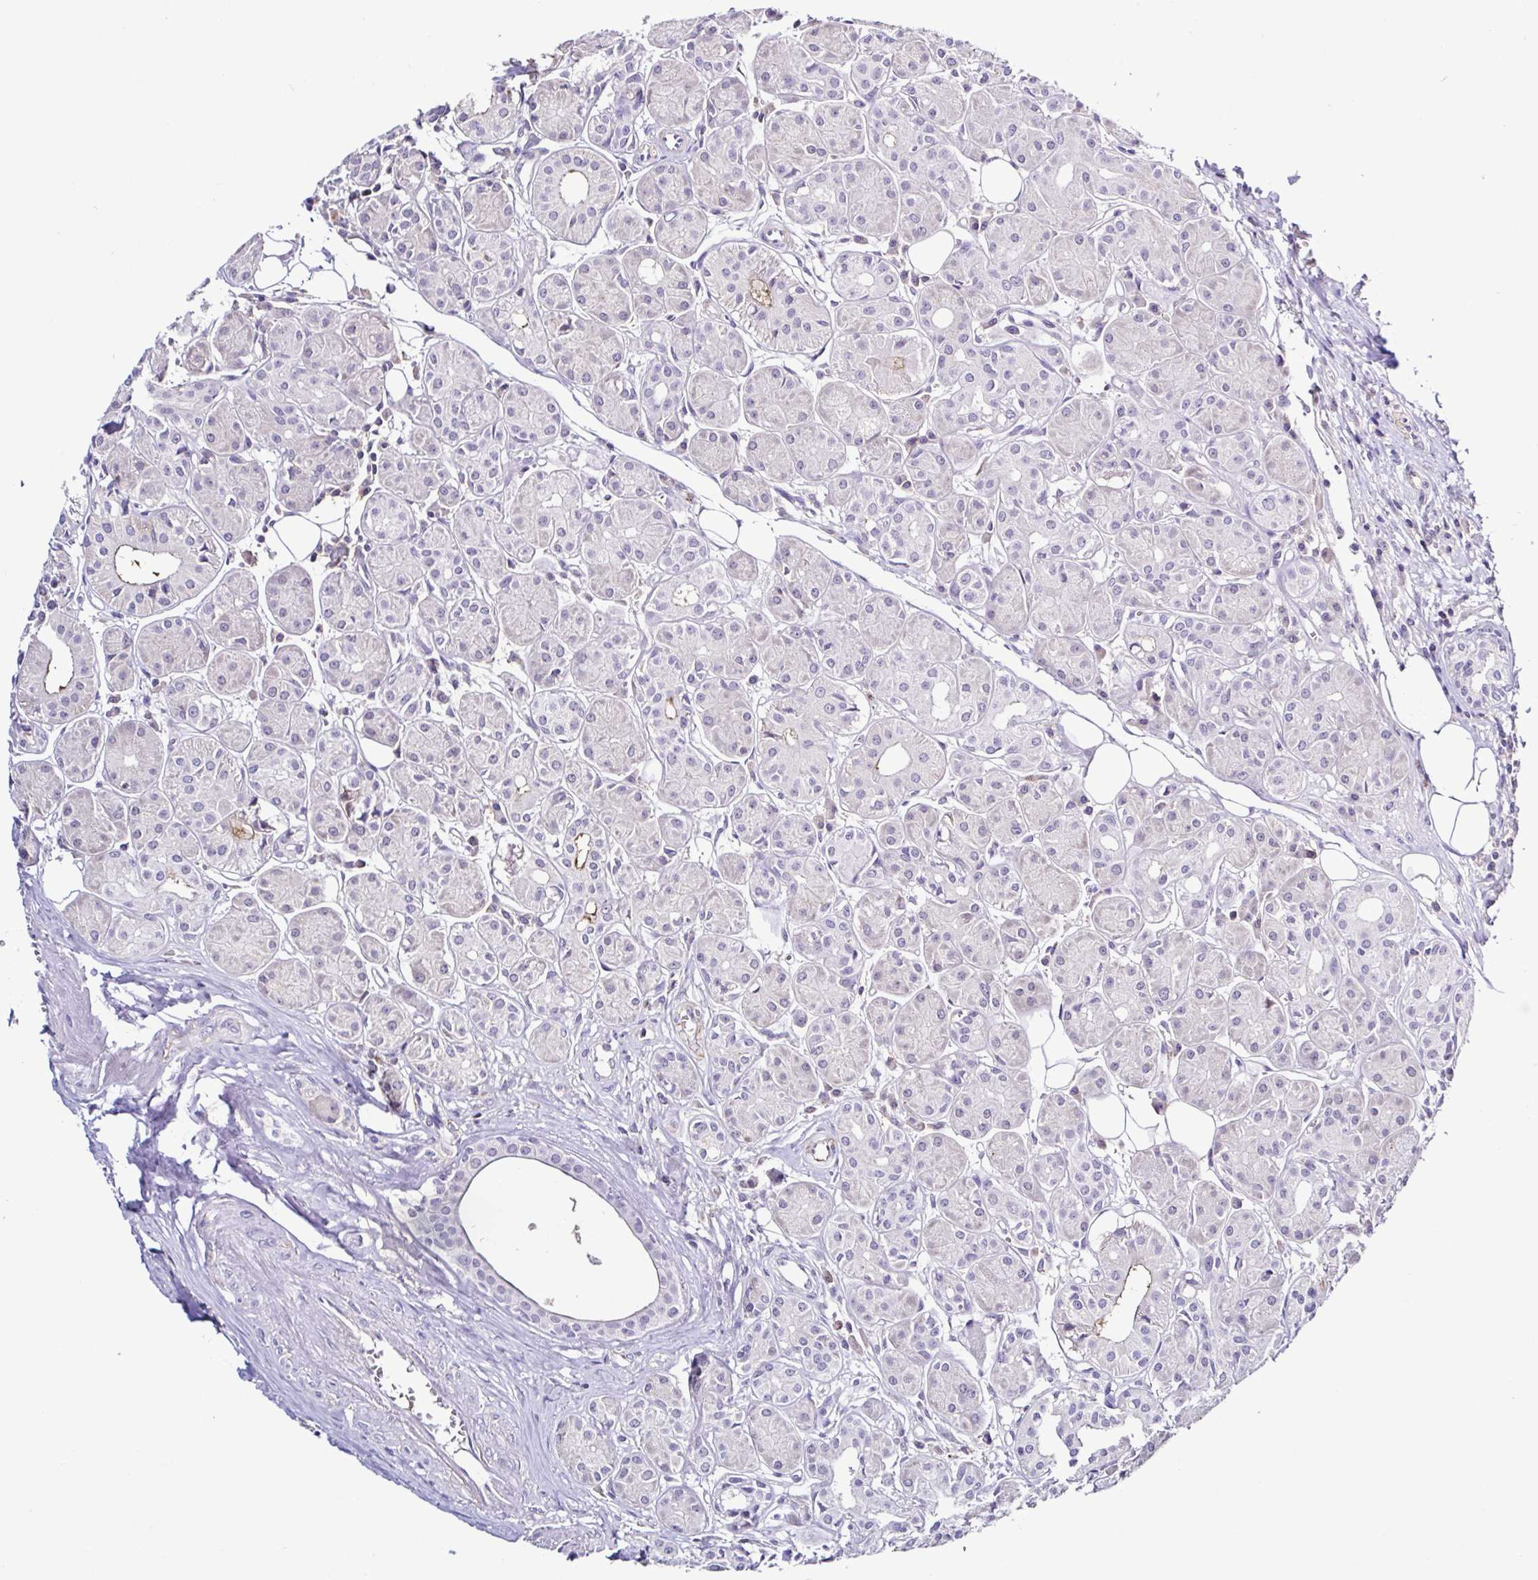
{"staining": {"intensity": "negative", "quantity": "none", "location": "none"}, "tissue": "head and neck cancer", "cell_type": "Tumor cells", "image_type": "cancer", "snomed": [{"axis": "morphology", "description": "Squamous cell carcinoma, NOS"}, {"axis": "topography", "description": "Lymph node"}, {"axis": "topography", "description": "Salivary gland"}, {"axis": "topography", "description": "Head-Neck"}], "caption": "This is an IHC photomicrograph of head and neck cancer. There is no staining in tumor cells.", "gene": "TNNT2", "patient": {"sex": "female", "age": 74}}